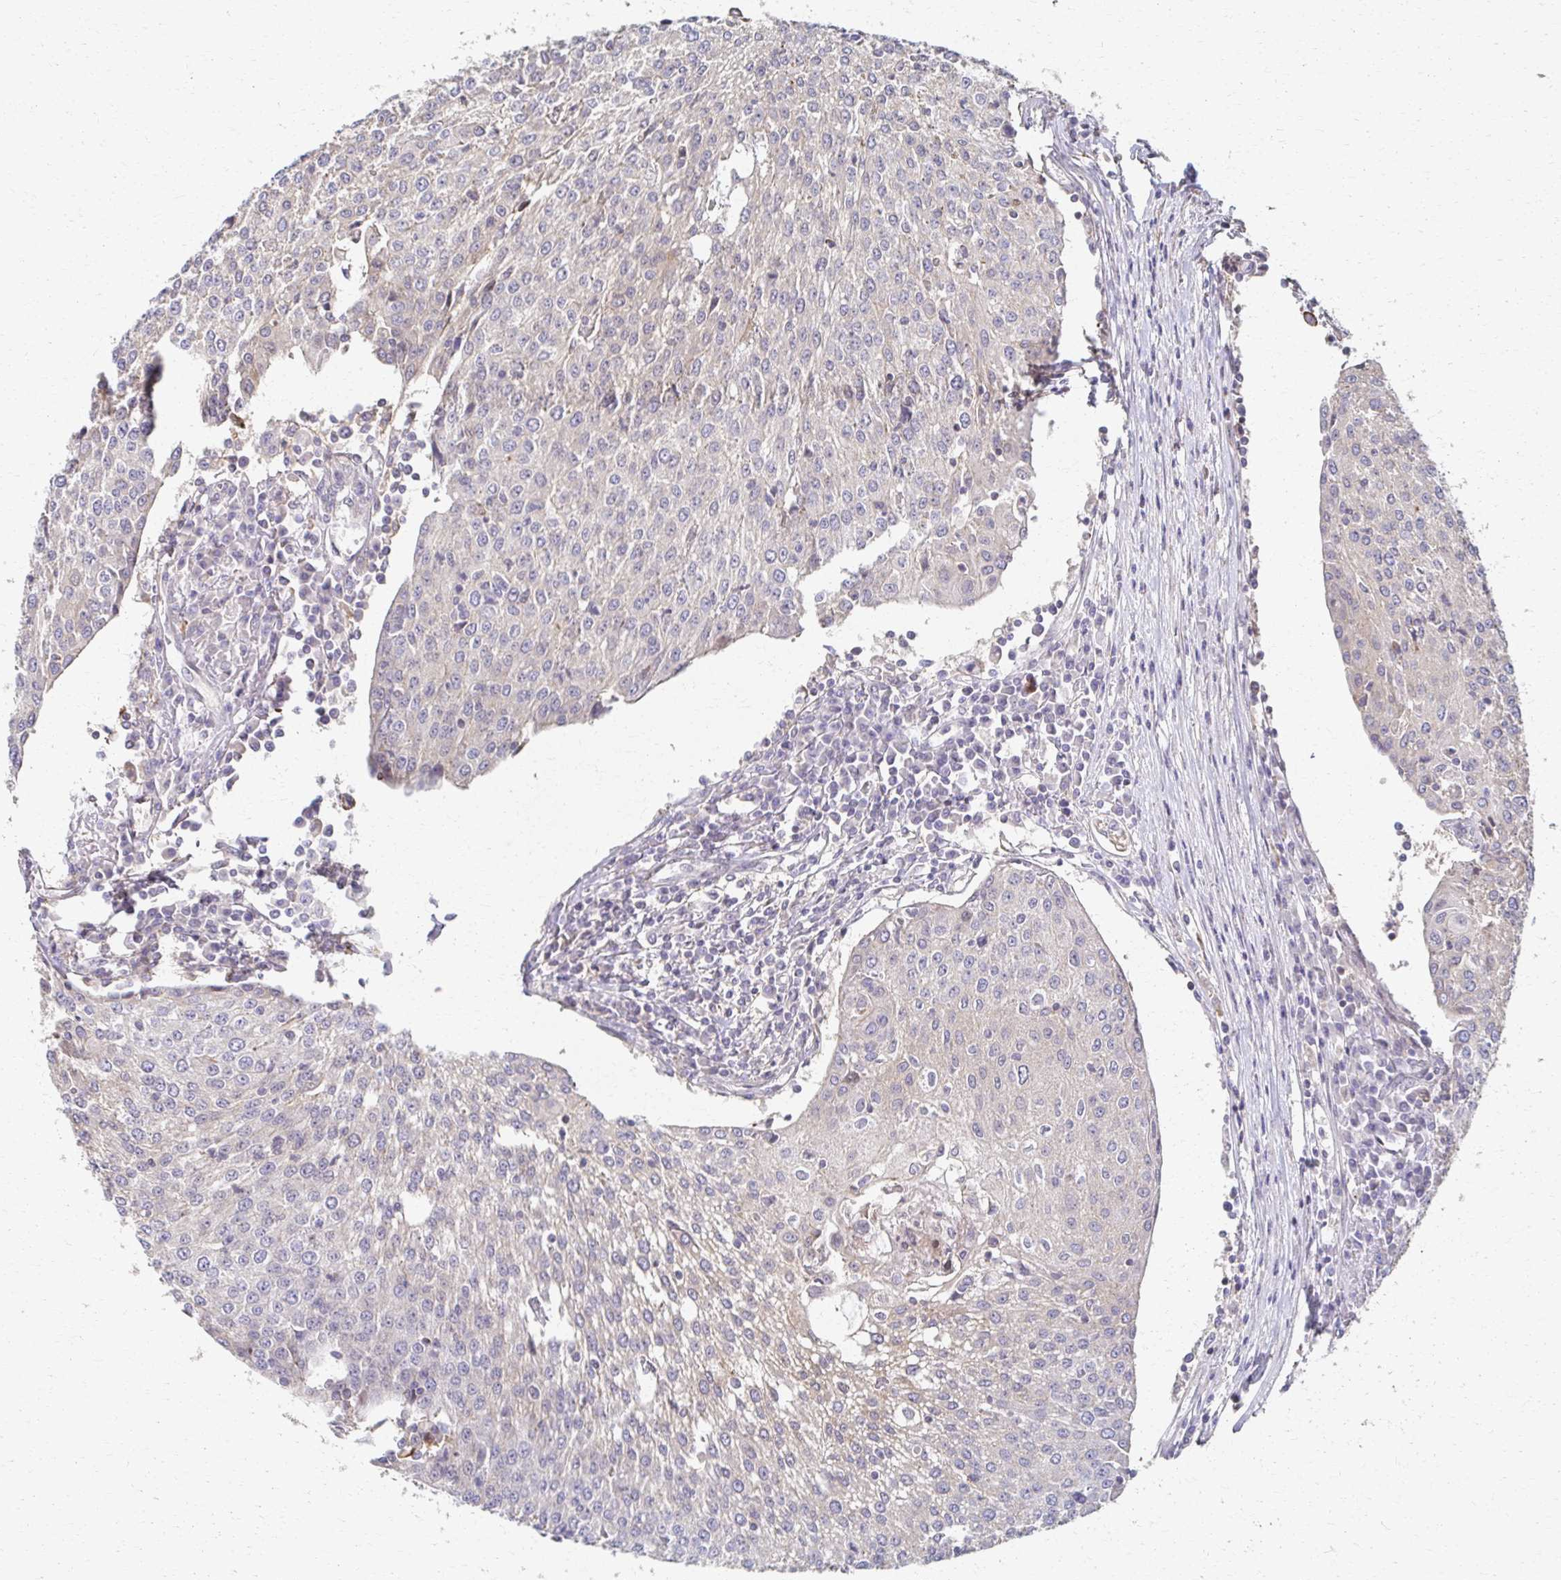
{"staining": {"intensity": "weak", "quantity": "<25%", "location": "cytoplasmic/membranous"}, "tissue": "urothelial cancer", "cell_type": "Tumor cells", "image_type": "cancer", "snomed": [{"axis": "morphology", "description": "Urothelial carcinoma, High grade"}, {"axis": "topography", "description": "Urinary bladder"}], "caption": "The immunohistochemistry (IHC) image has no significant staining in tumor cells of high-grade urothelial carcinoma tissue.", "gene": "EOLA2", "patient": {"sex": "female", "age": 85}}